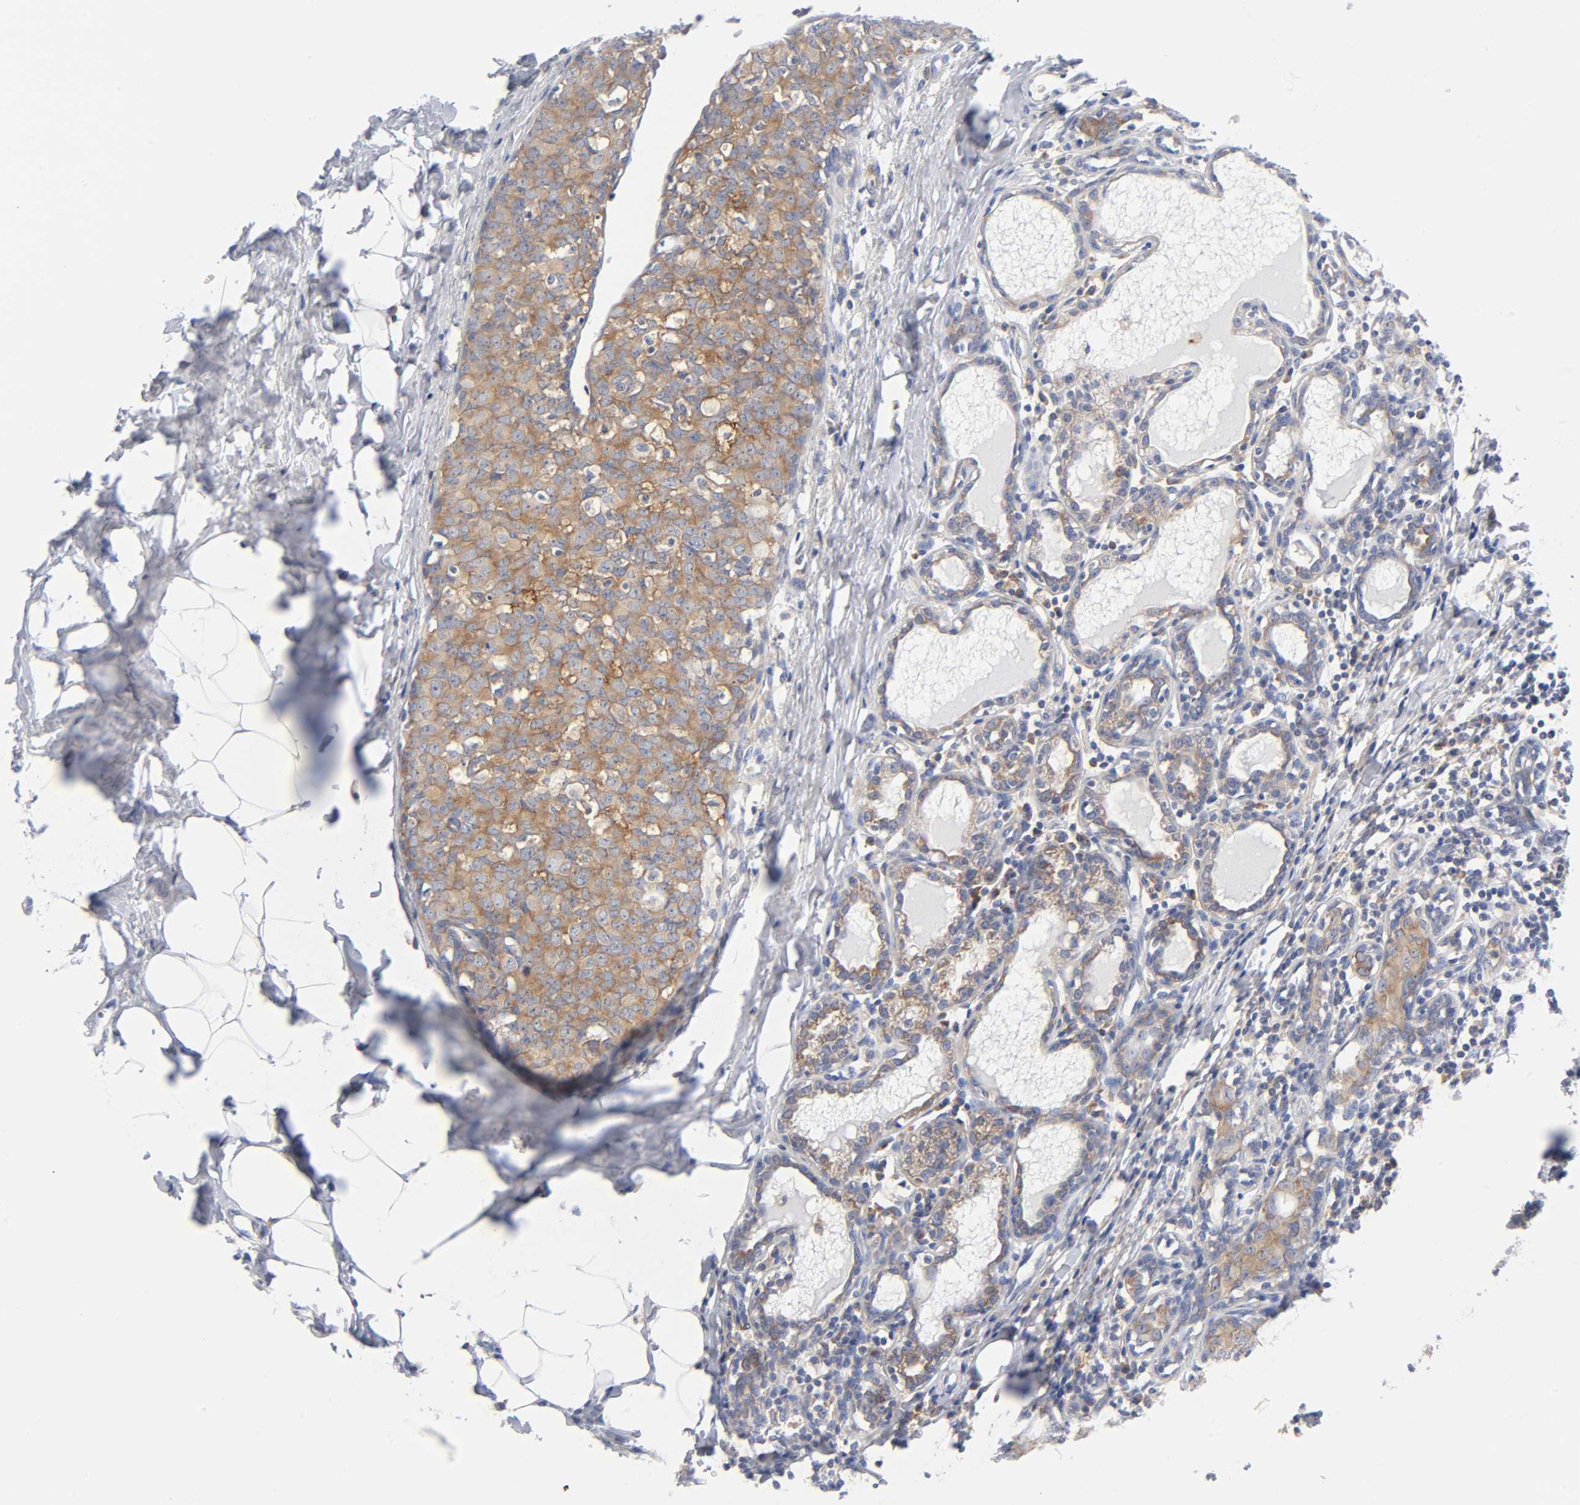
{"staining": {"intensity": "moderate", "quantity": ">75%", "location": "cytoplasmic/membranous"}, "tissue": "breast cancer", "cell_type": "Tumor cells", "image_type": "cancer", "snomed": [{"axis": "morphology", "description": "Duct carcinoma"}, {"axis": "topography", "description": "Breast"}], "caption": "A medium amount of moderate cytoplasmic/membranous expression is identified in approximately >75% of tumor cells in intraductal carcinoma (breast) tissue.", "gene": "CD86", "patient": {"sex": "female", "age": 40}}